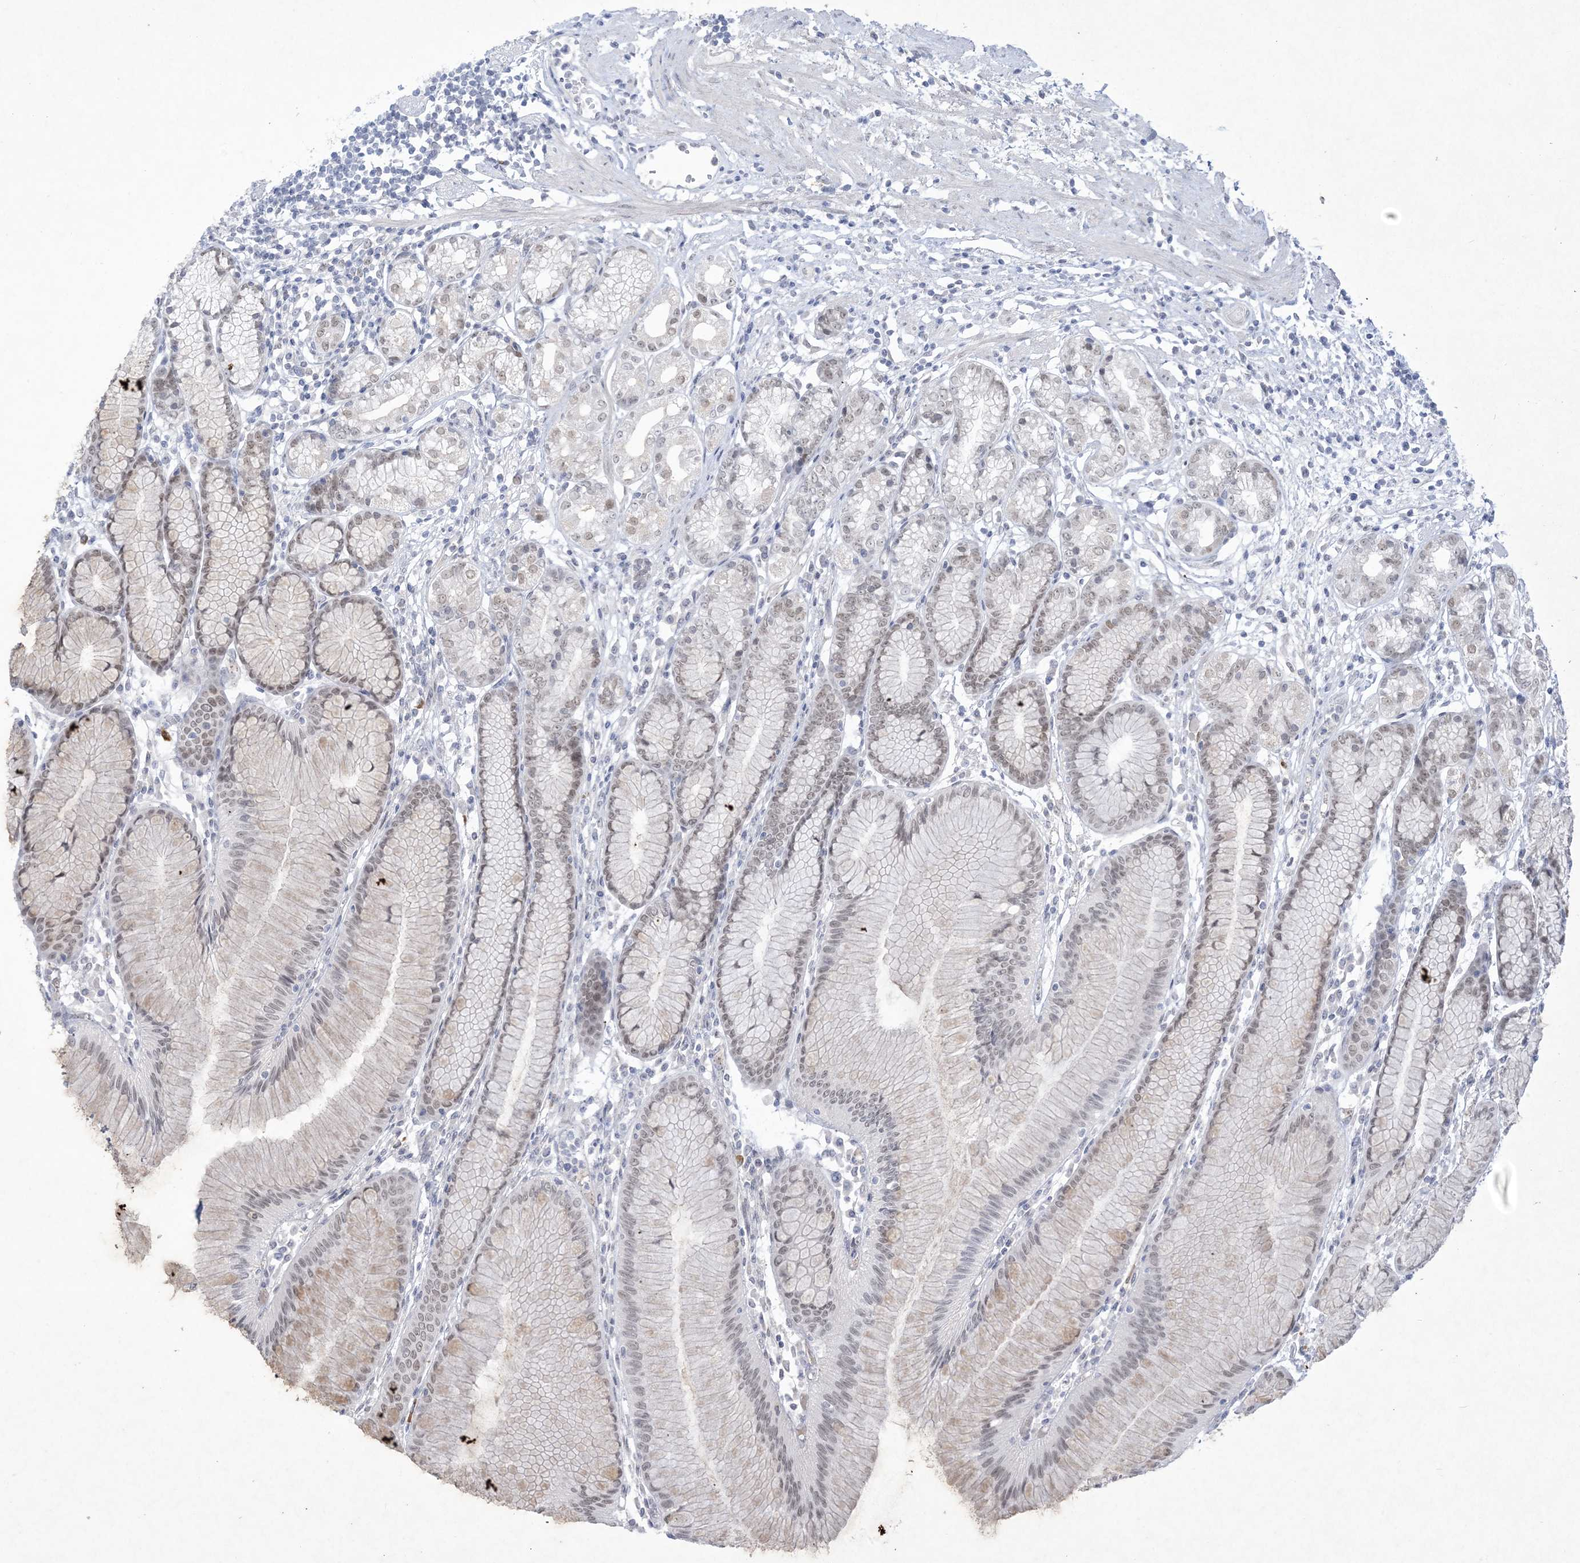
{"staining": {"intensity": "weak", "quantity": "25%-75%", "location": "nuclear"}, "tissue": "stomach", "cell_type": "Glandular cells", "image_type": "normal", "snomed": [{"axis": "morphology", "description": "Normal tissue, NOS"}, {"axis": "topography", "description": "Stomach"}], "caption": "An image of human stomach stained for a protein shows weak nuclear brown staining in glandular cells.", "gene": "HOMEZ", "patient": {"sex": "female", "age": 57}}